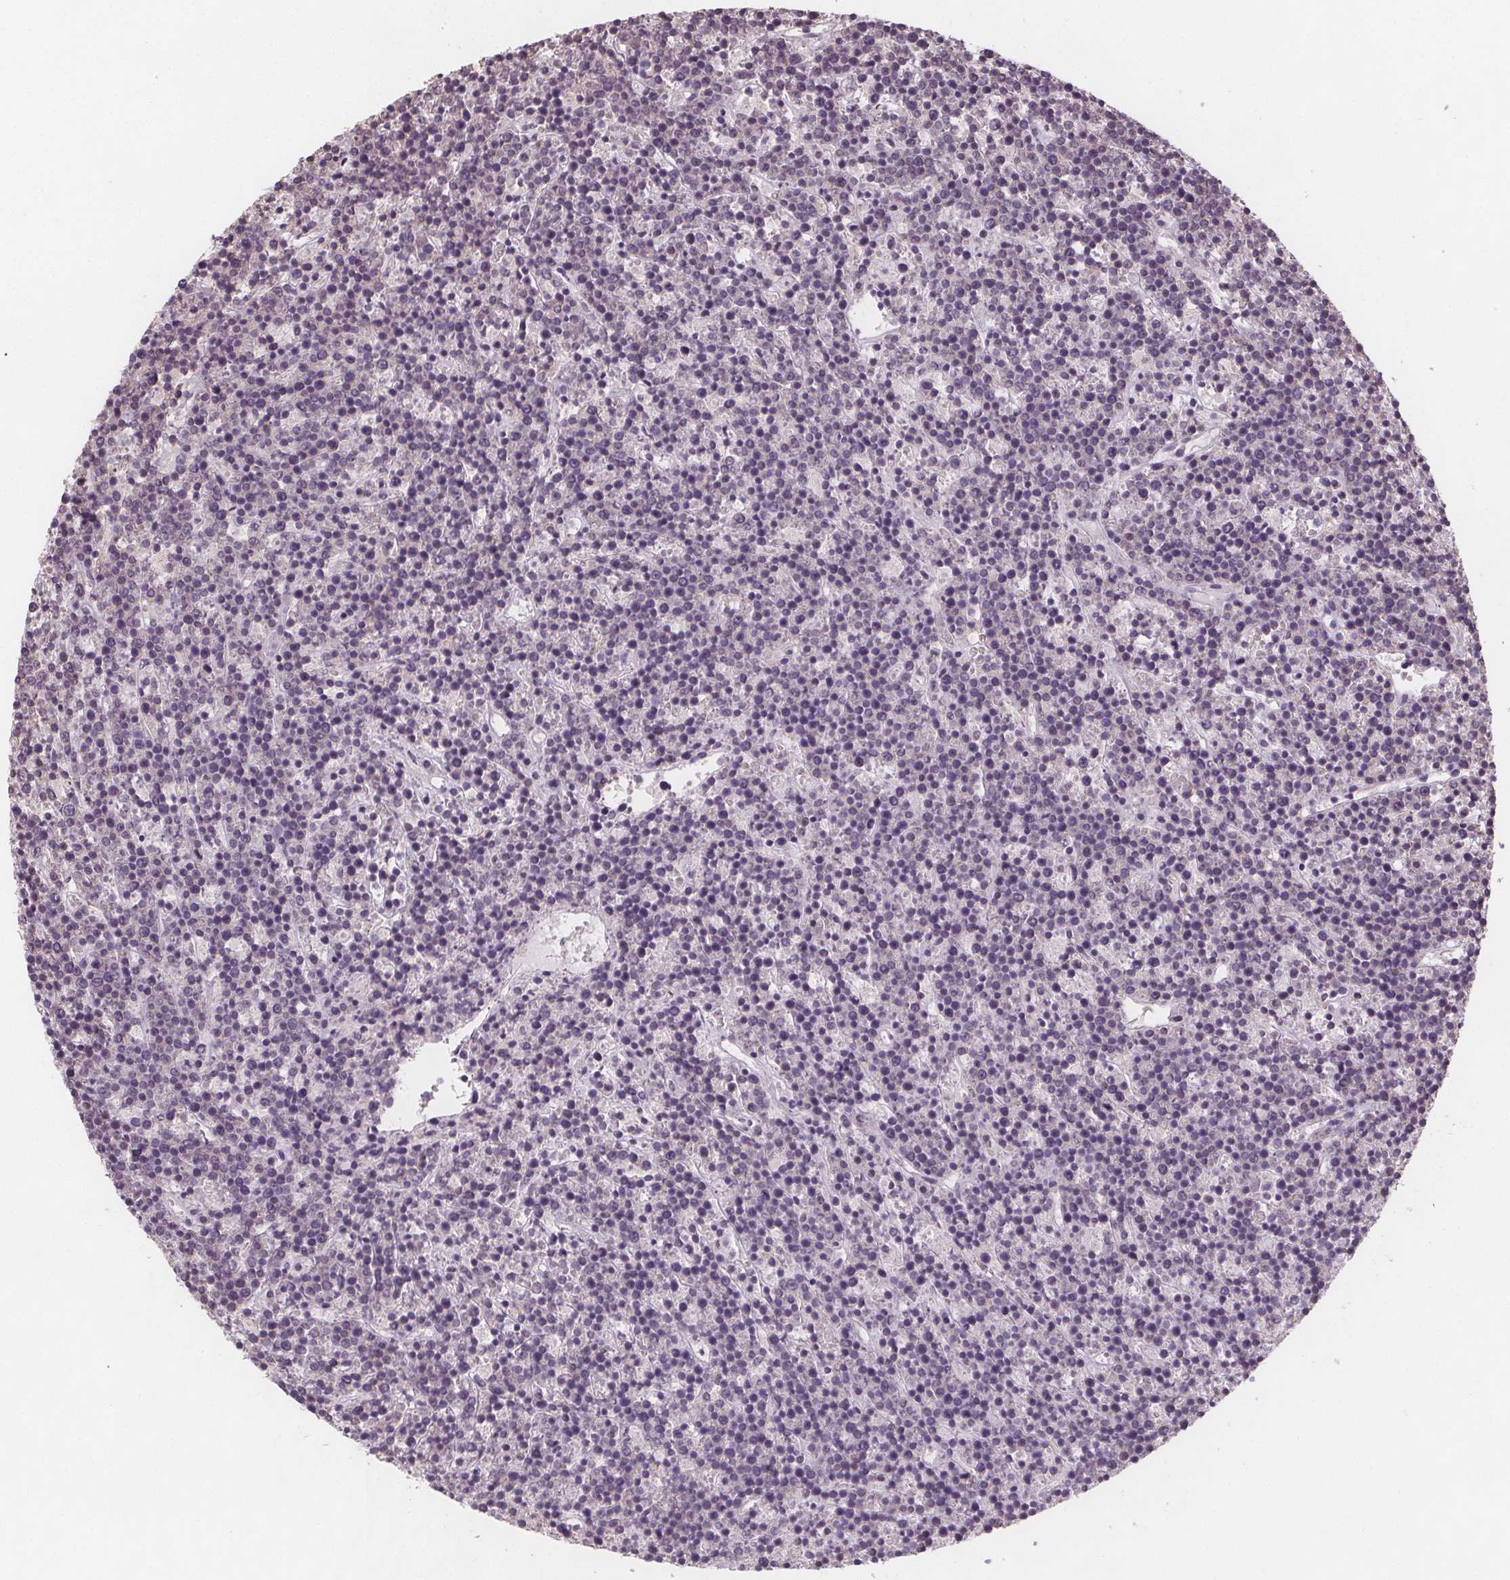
{"staining": {"intensity": "negative", "quantity": "none", "location": "none"}, "tissue": "lymphoma", "cell_type": "Tumor cells", "image_type": "cancer", "snomed": [{"axis": "morphology", "description": "Malignant lymphoma, non-Hodgkin's type, High grade"}, {"axis": "topography", "description": "Ovary"}], "caption": "This is an immunohistochemistry (IHC) micrograph of human lymphoma. There is no staining in tumor cells.", "gene": "TMEM80", "patient": {"sex": "female", "age": 56}}